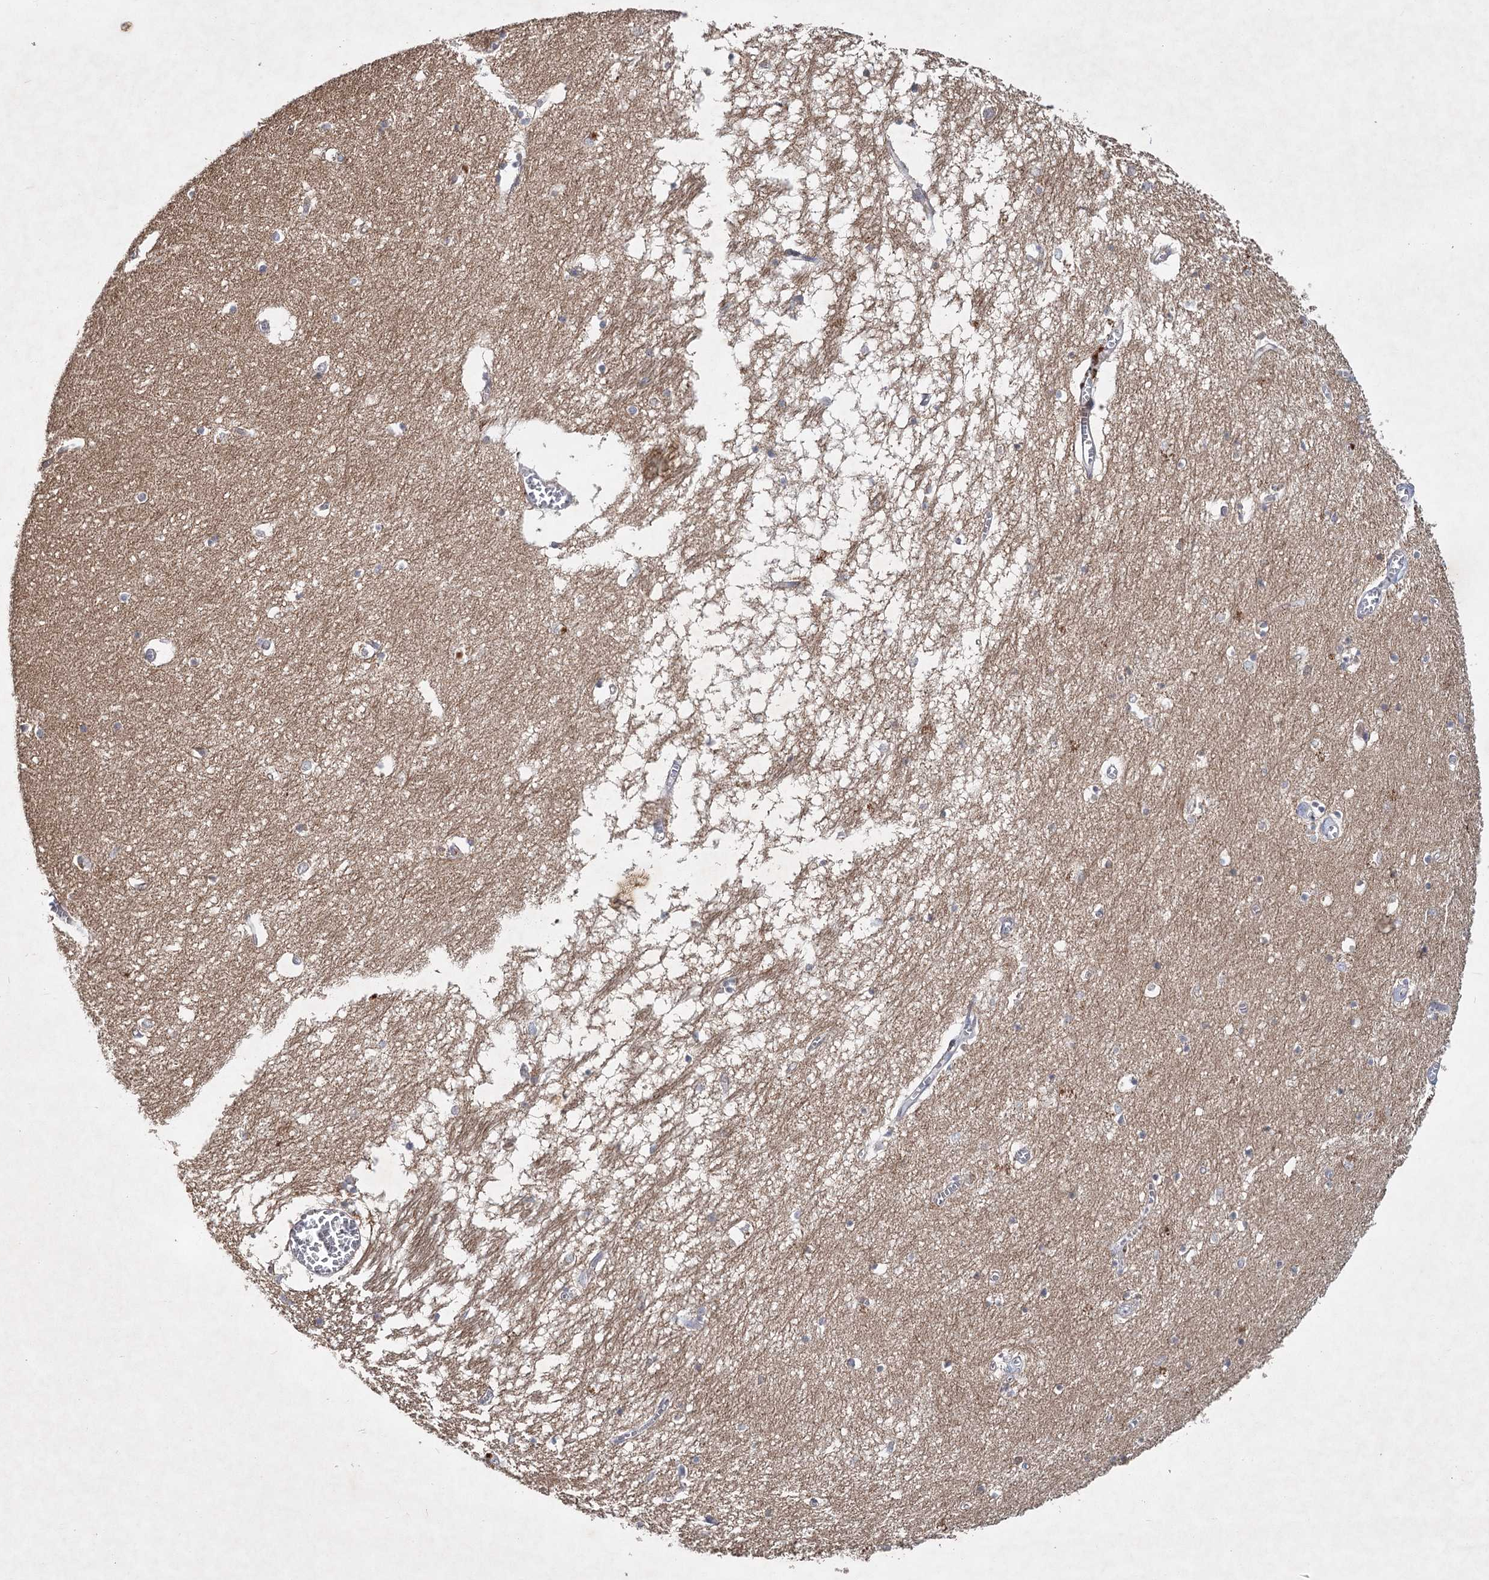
{"staining": {"intensity": "negative", "quantity": "none", "location": "none"}, "tissue": "hippocampus", "cell_type": "Glial cells", "image_type": "normal", "snomed": [{"axis": "morphology", "description": "Normal tissue, NOS"}, {"axis": "topography", "description": "Hippocampus"}], "caption": "Immunohistochemical staining of normal human hippocampus displays no significant staining in glial cells. (DAB (3,3'-diaminobenzidine) immunohistochemistry visualized using brightfield microscopy, high magnification).", "gene": "MAP3K13", "patient": {"sex": "male", "age": 70}}